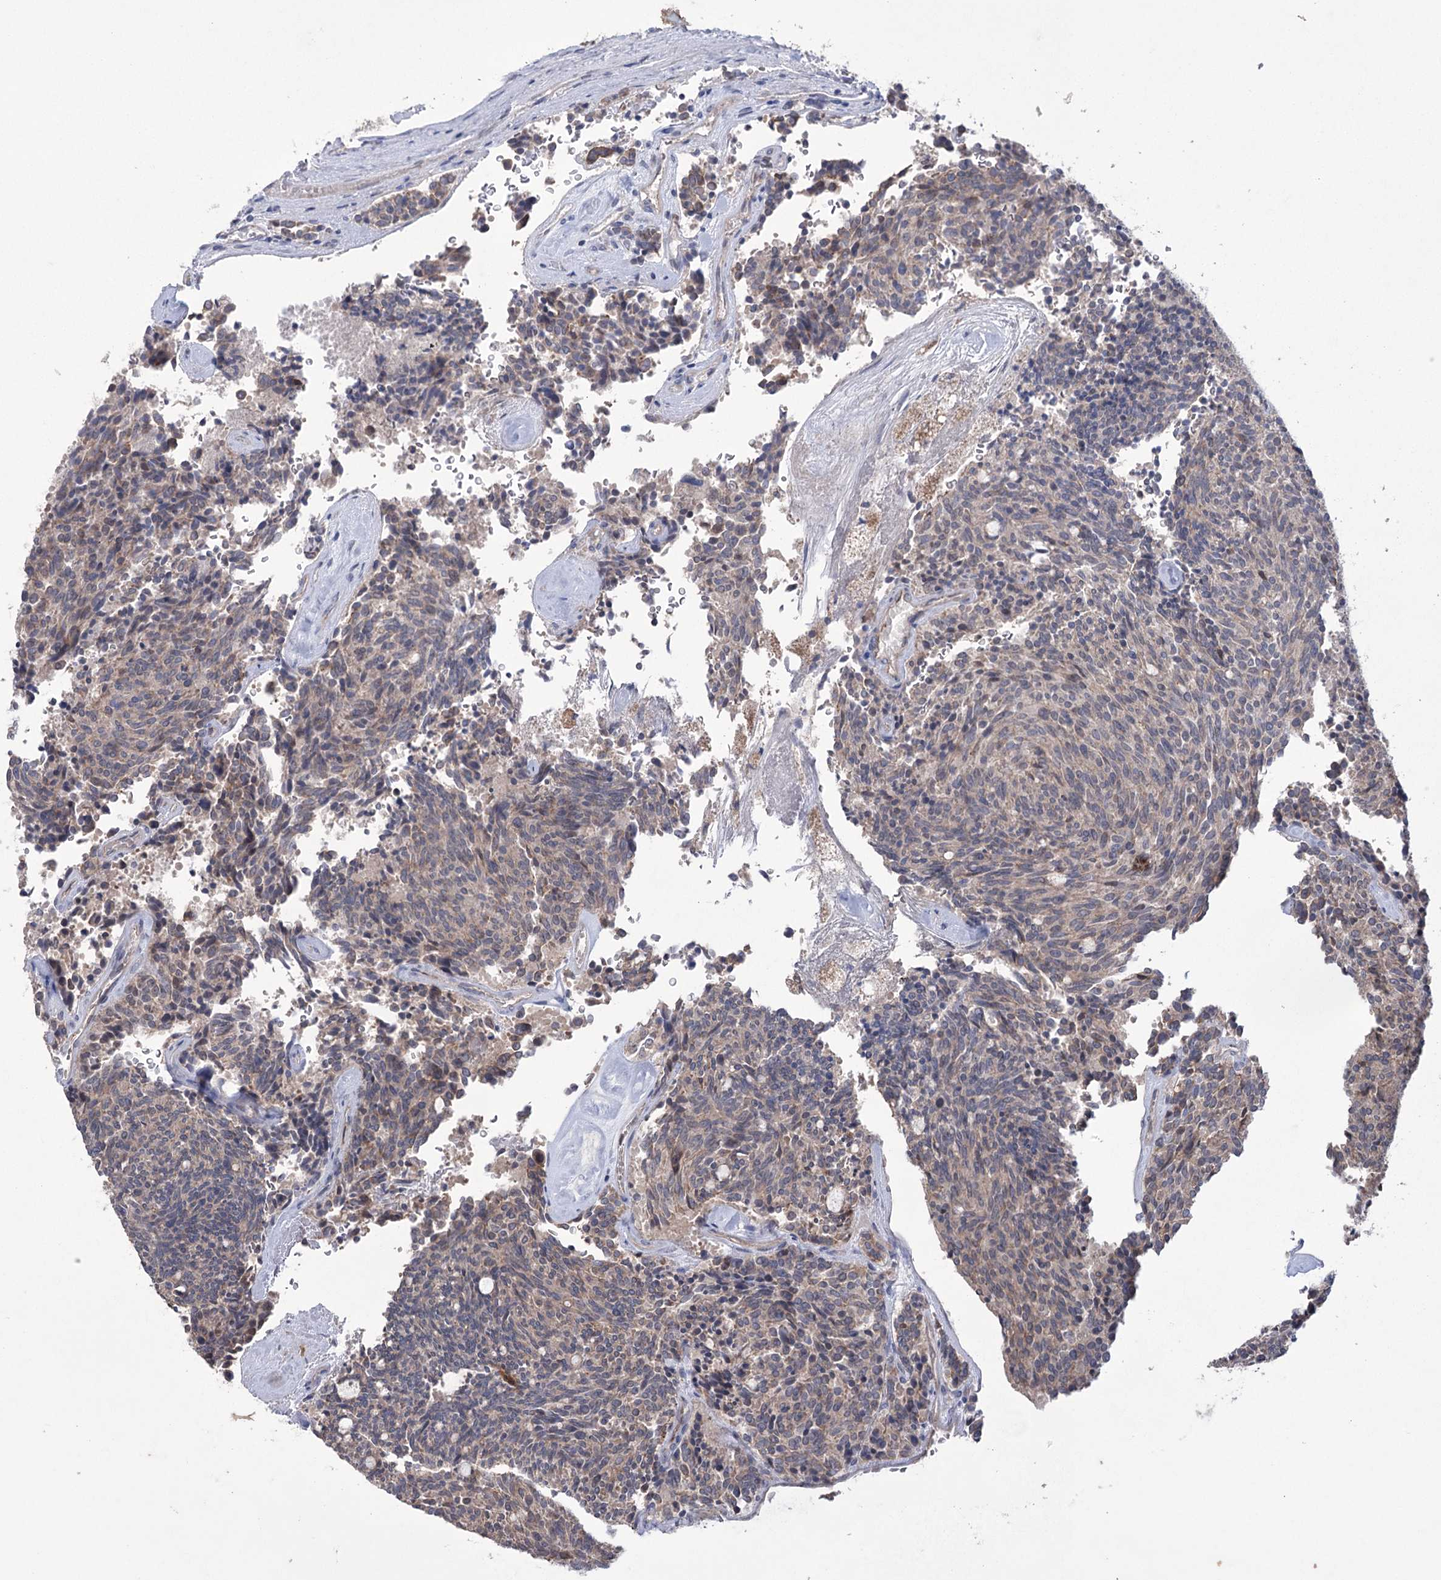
{"staining": {"intensity": "weak", "quantity": "25%-75%", "location": "cytoplasmic/membranous"}, "tissue": "carcinoid", "cell_type": "Tumor cells", "image_type": "cancer", "snomed": [{"axis": "morphology", "description": "Carcinoid, malignant, NOS"}, {"axis": "topography", "description": "Pancreas"}], "caption": "Immunohistochemistry (DAB) staining of human carcinoid (malignant) reveals weak cytoplasmic/membranous protein positivity in about 25%-75% of tumor cells.", "gene": "TRIM71", "patient": {"sex": "female", "age": 54}}